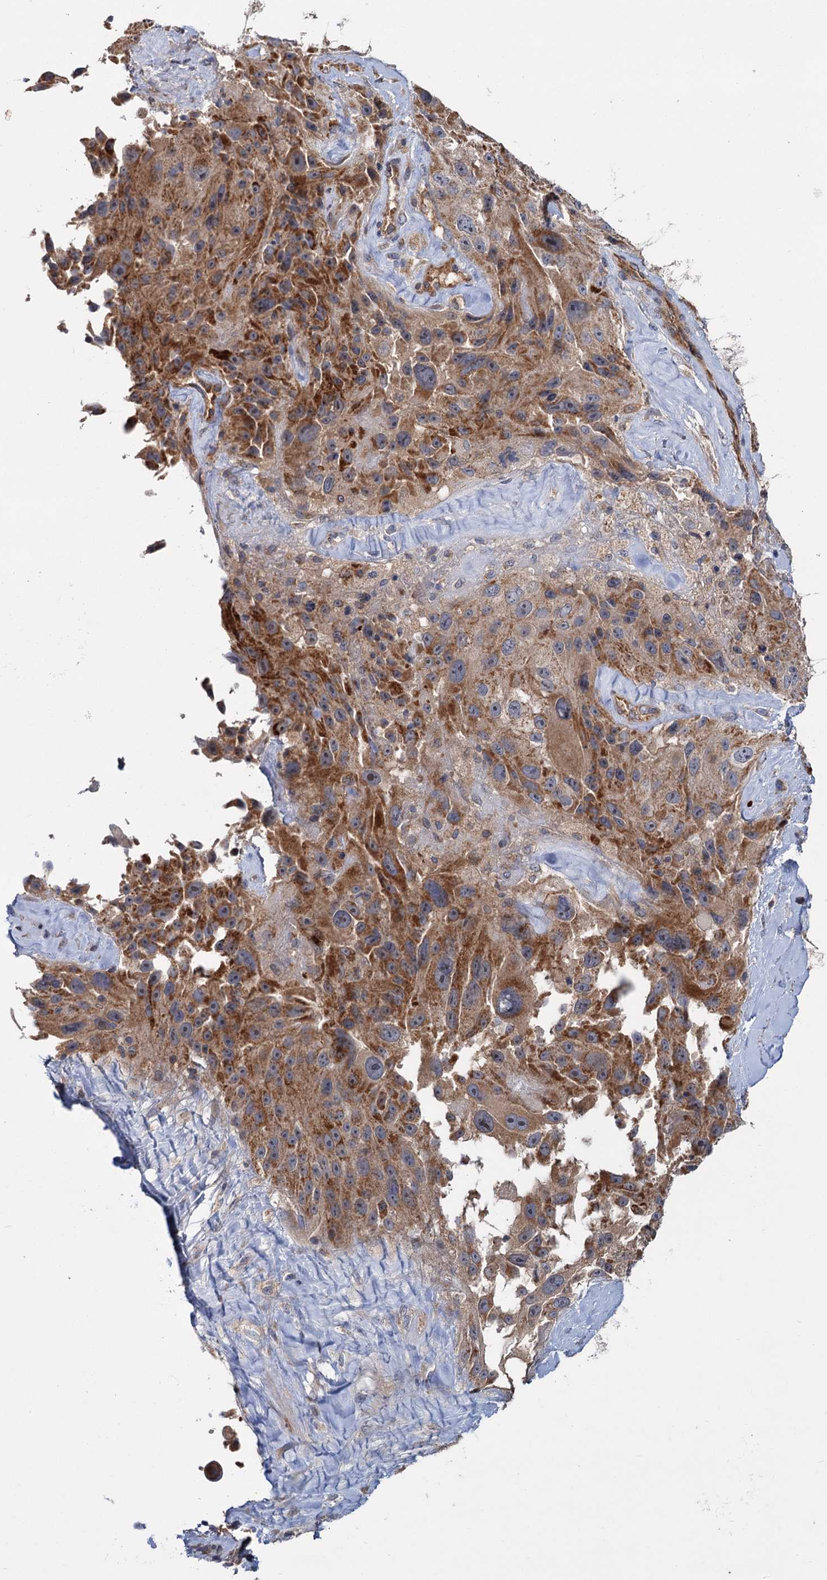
{"staining": {"intensity": "moderate", "quantity": ">75%", "location": "cytoplasmic/membranous"}, "tissue": "melanoma", "cell_type": "Tumor cells", "image_type": "cancer", "snomed": [{"axis": "morphology", "description": "Malignant melanoma, Metastatic site"}, {"axis": "topography", "description": "Lymph node"}], "caption": "IHC photomicrograph of human melanoma stained for a protein (brown), which displays medium levels of moderate cytoplasmic/membranous staining in approximately >75% of tumor cells.", "gene": "DYNC2H1", "patient": {"sex": "male", "age": 62}}